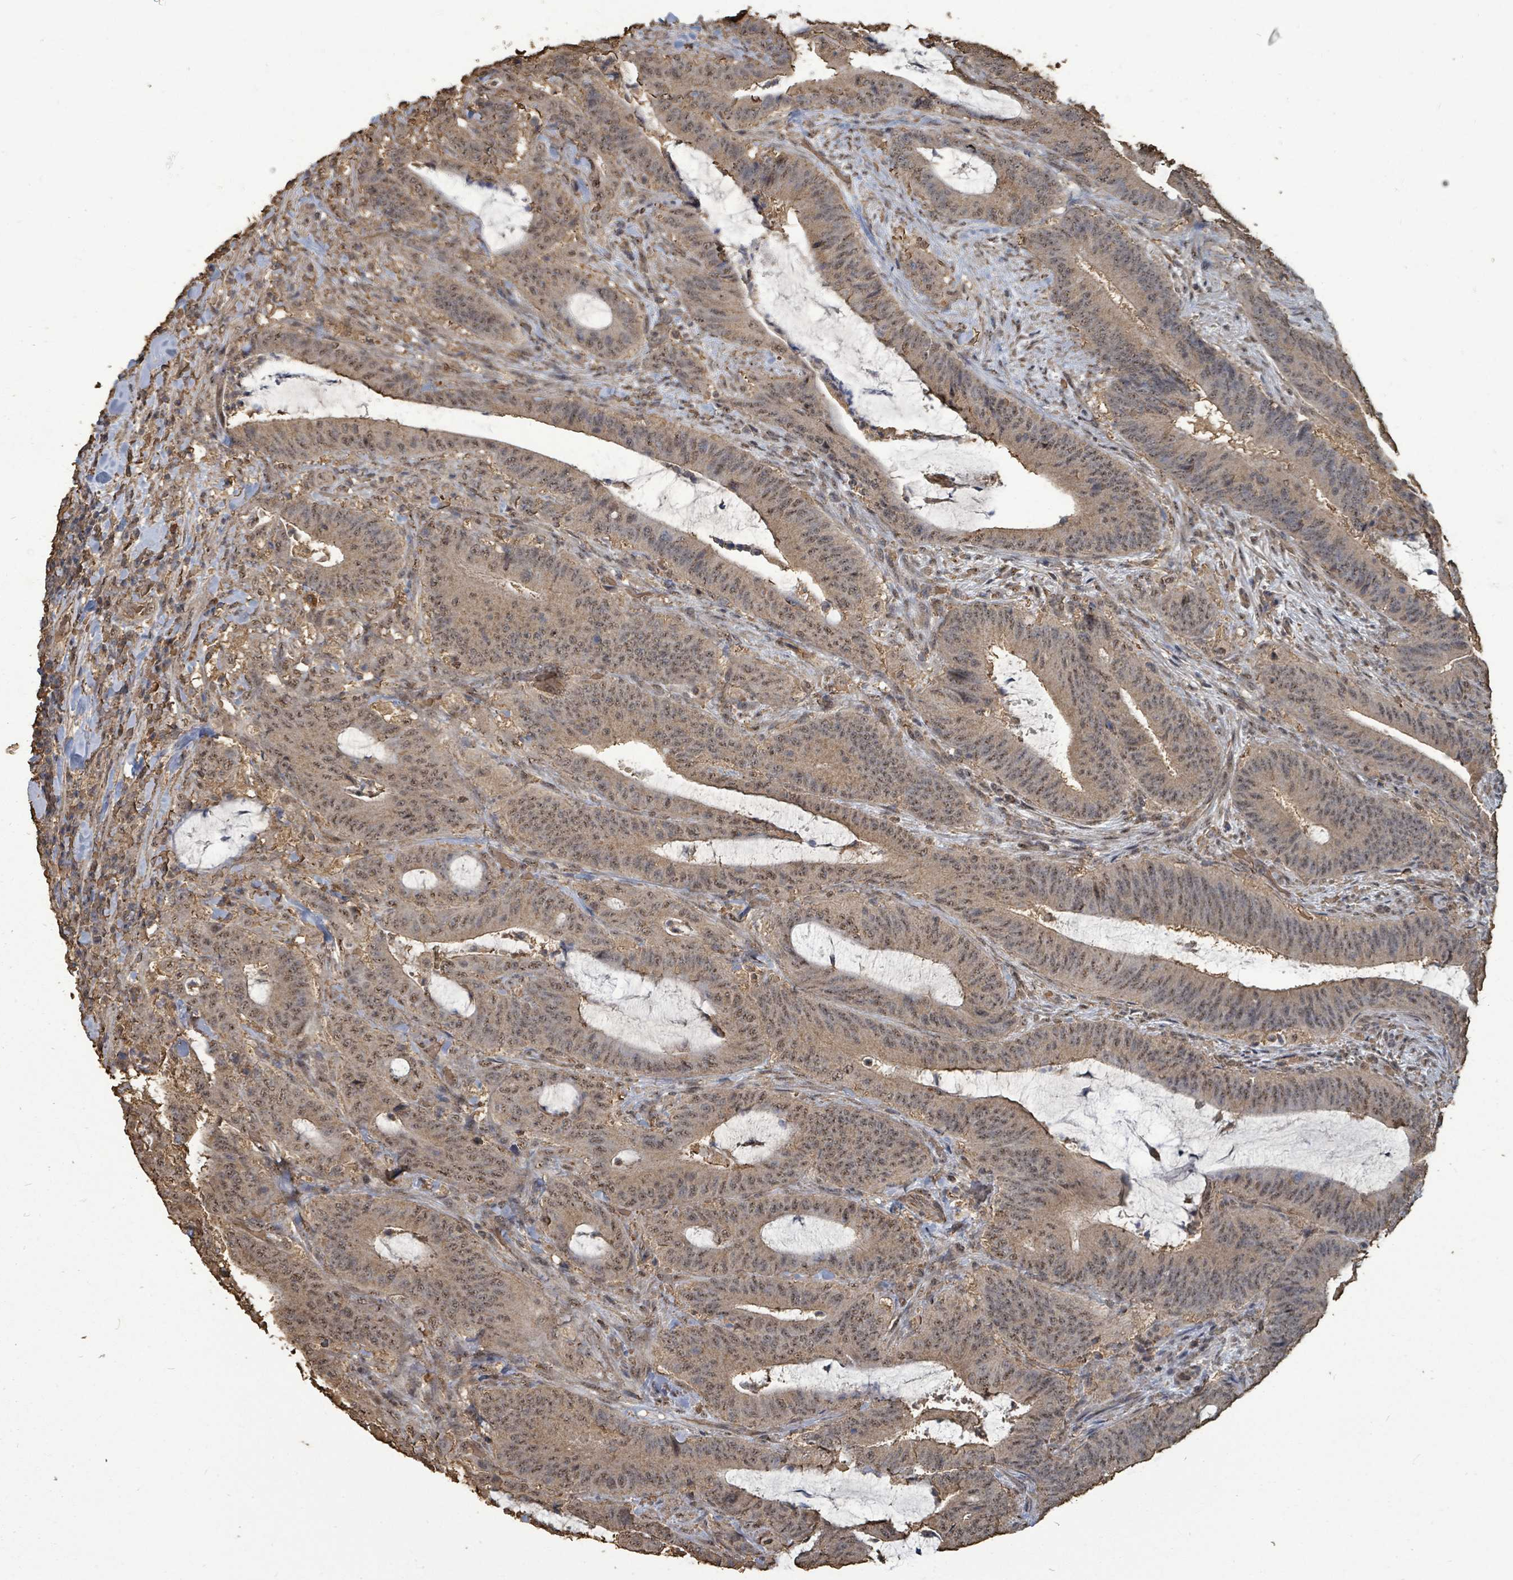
{"staining": {"intensity": "moderate", "quantity": ">75%", "location": "cytoplasmic/membranous,nuclear"}, "tissue": "colorectal cancer", "cell_type": "Tumor cells", "image_type": "cancer", "snomed": [{"axis": "morphology", "description": "Adenocarcinoma, NOS"}, {"axis": "topography", "description": "Colon"}], "caption": "Tumor cells reveal medium levels of moderate cytoplasmic/membranous and nuclear expression in approximately >75% of cells in human adenocarcinoma (colorectal).", "gene": "C6orf52", "patient": {"sex": "female", "age": 43}}